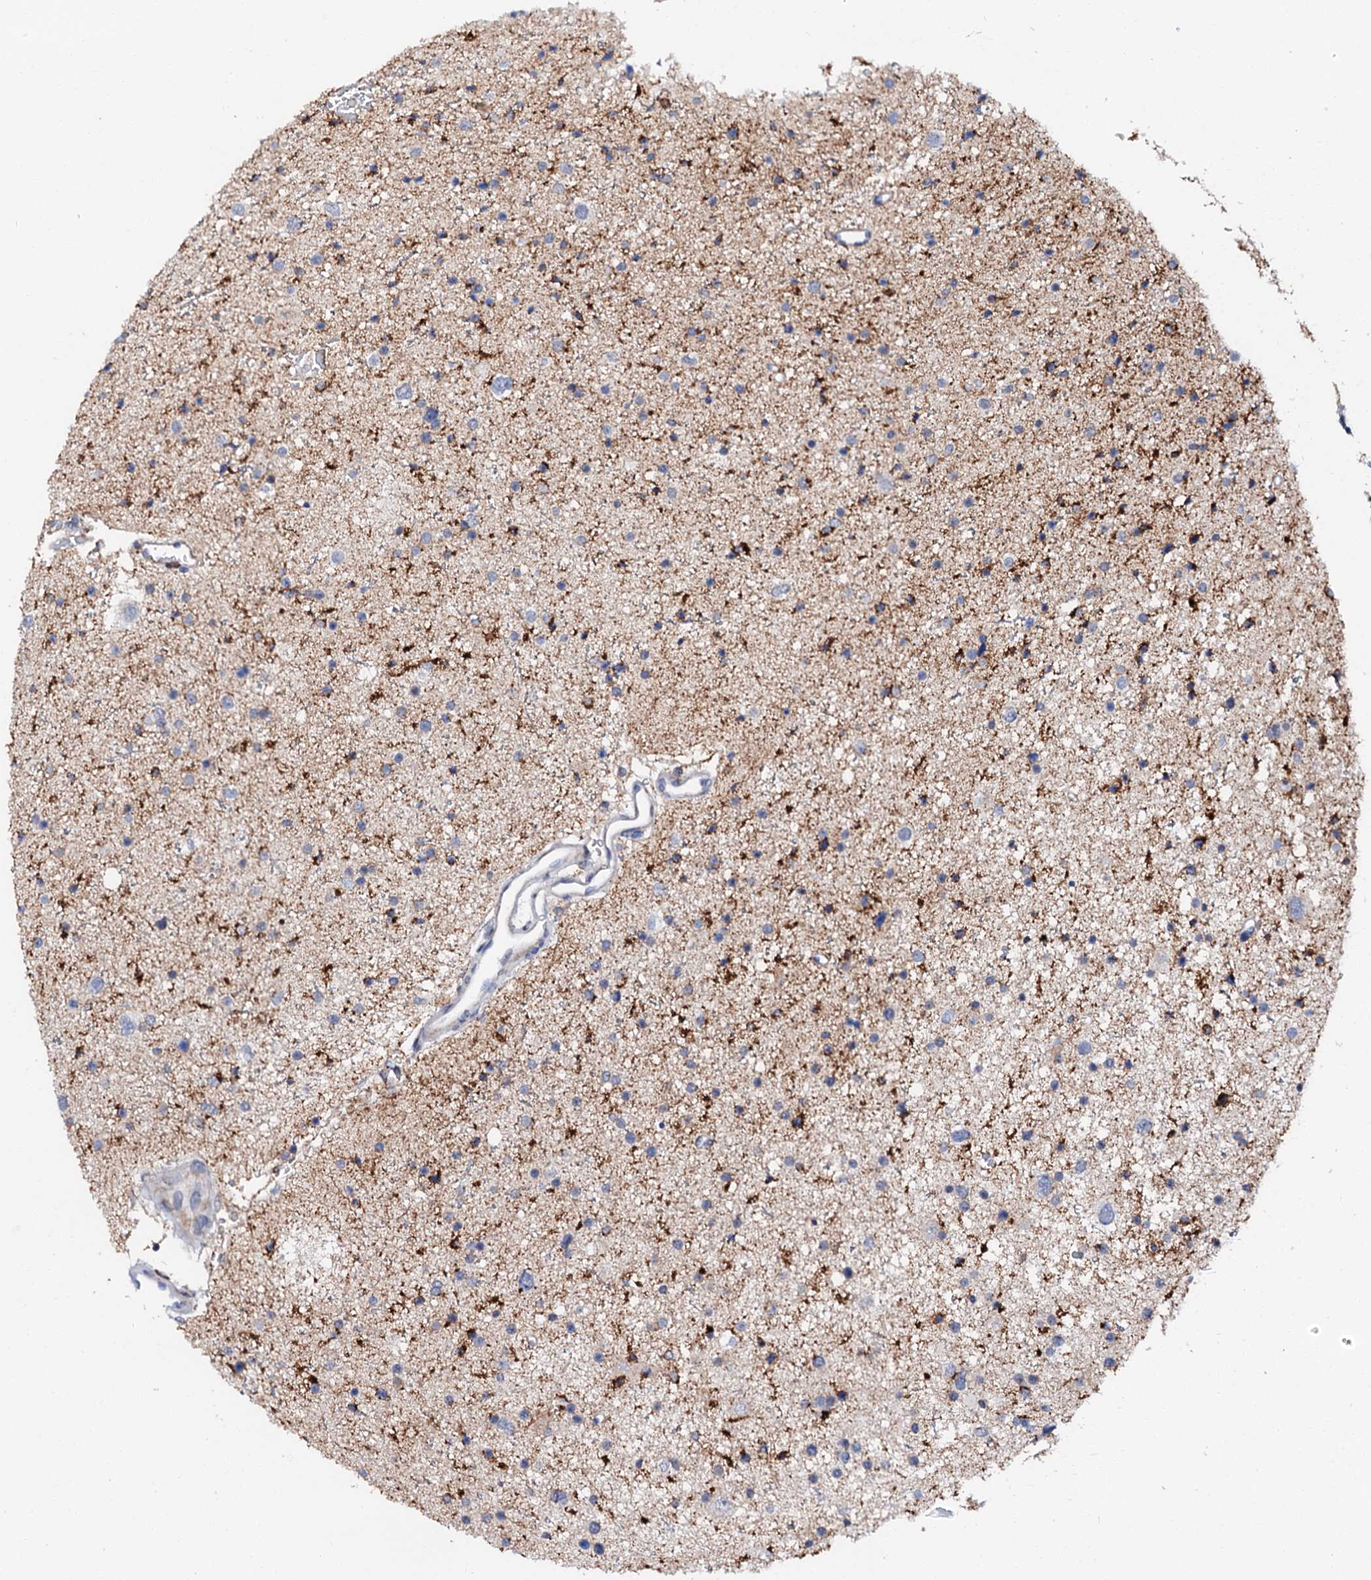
{"staining": {"intensity": "negative", "quantity": "none", "location": "none"}, "tissue": "glioma", "cell_type": "Tumor cells", "image_type": "cancer", "snomed": [{"axis": "morphology", "description": "Glioma, malignant, Low grade"}, {"axis": "topography", "description": "Brain"}], "caption": "The micrograph exhibits no staining of tumor cells in malignant glioma (low-grade). Nuclei are stained in blue.", "gene": "MED13L", "patient": {"sex": "female", "age": 37}}